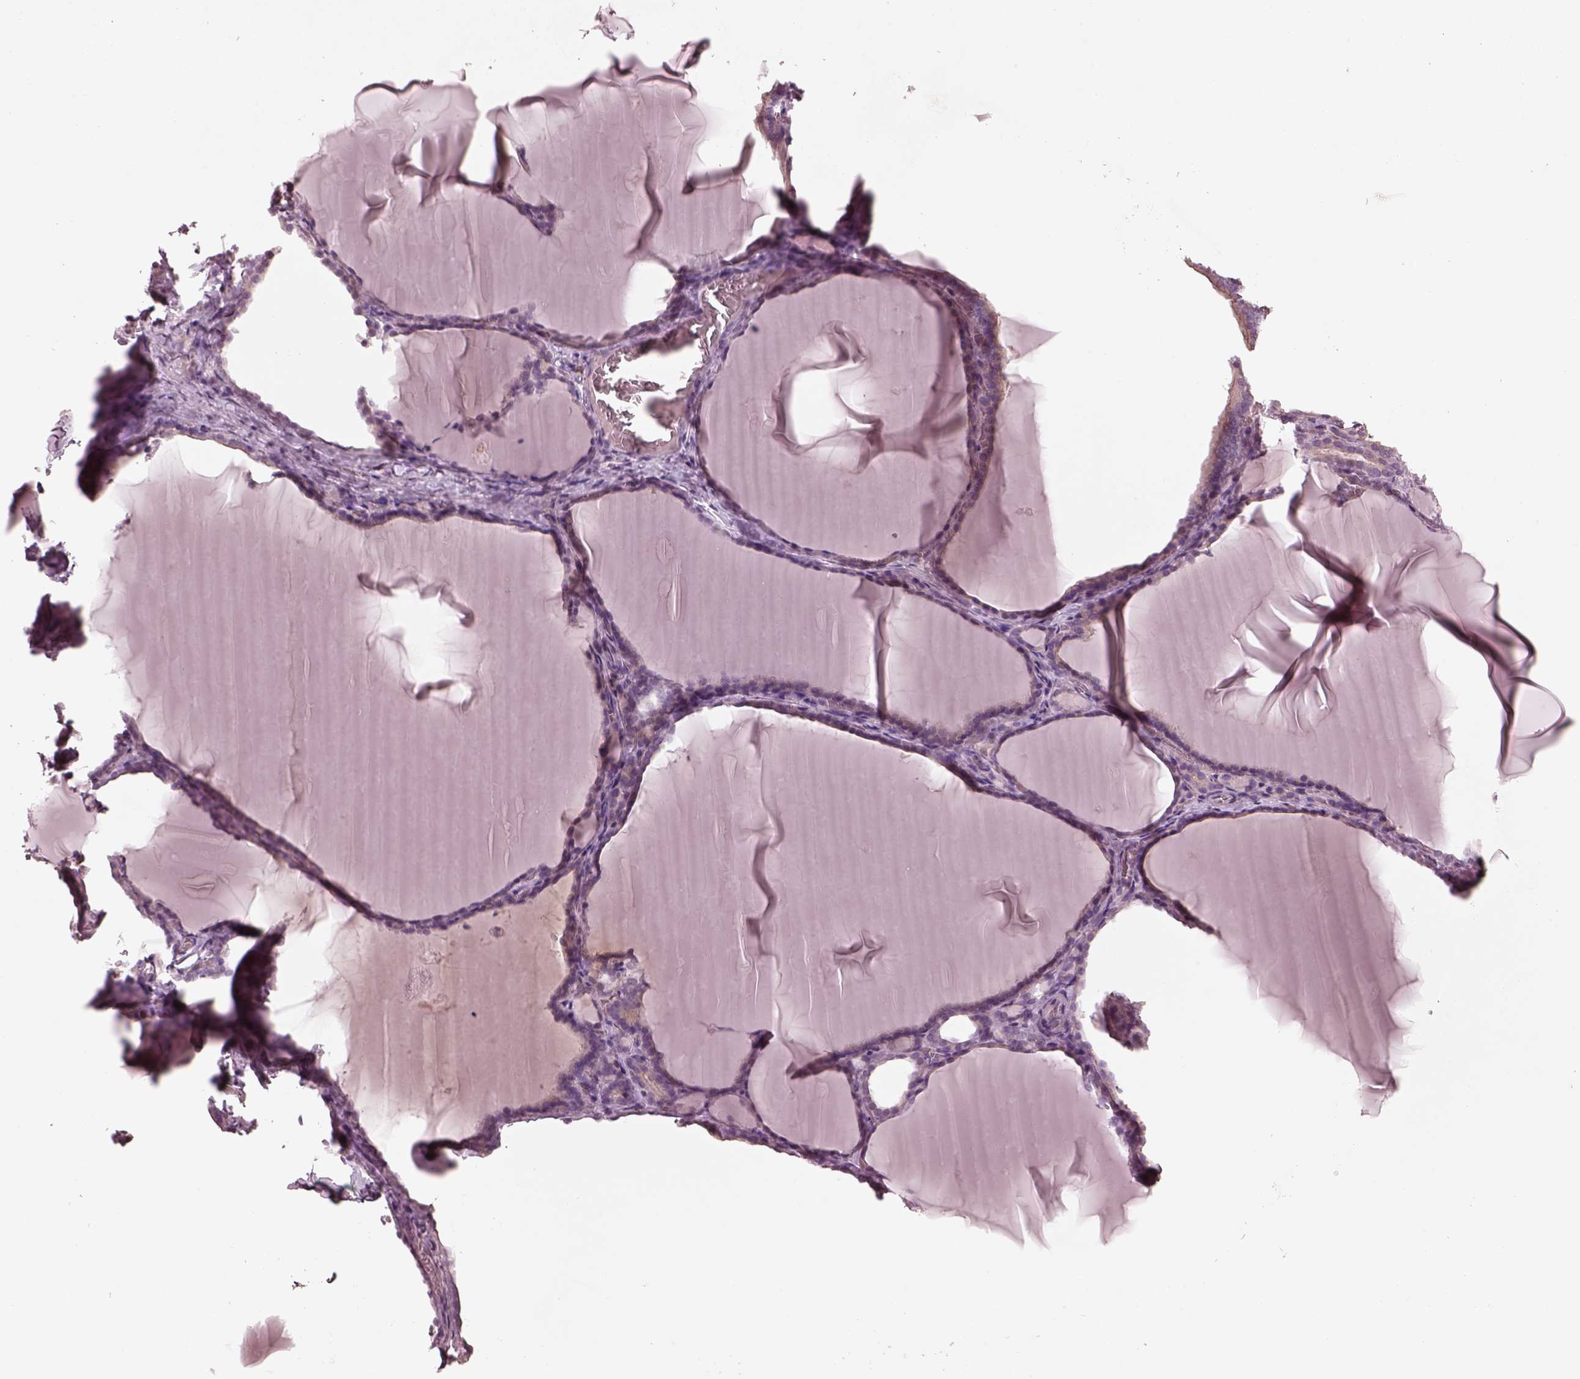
{"staining": {"intensity": "negative", "quantity": "none", "location": "none"}, "tissue": "thyroid gland", "cell_type": "Glandular cells", "image_type": "normal", "snomed": [{"axis": "morphology", "description": "Normal tissue, NOS"}, {"axis": "morphology", "description": "Hyperplasia, NOS"}, {"axis": "topography", "description": "Thyroid gland"}], "caption": "An immunohistochemistry micrograph of normal thyroid gland is shown. There is no staining in glandular cells of thyroid gland.", "gene": "VWA5B1", "patient": {"sex": "female", "age": 27}}